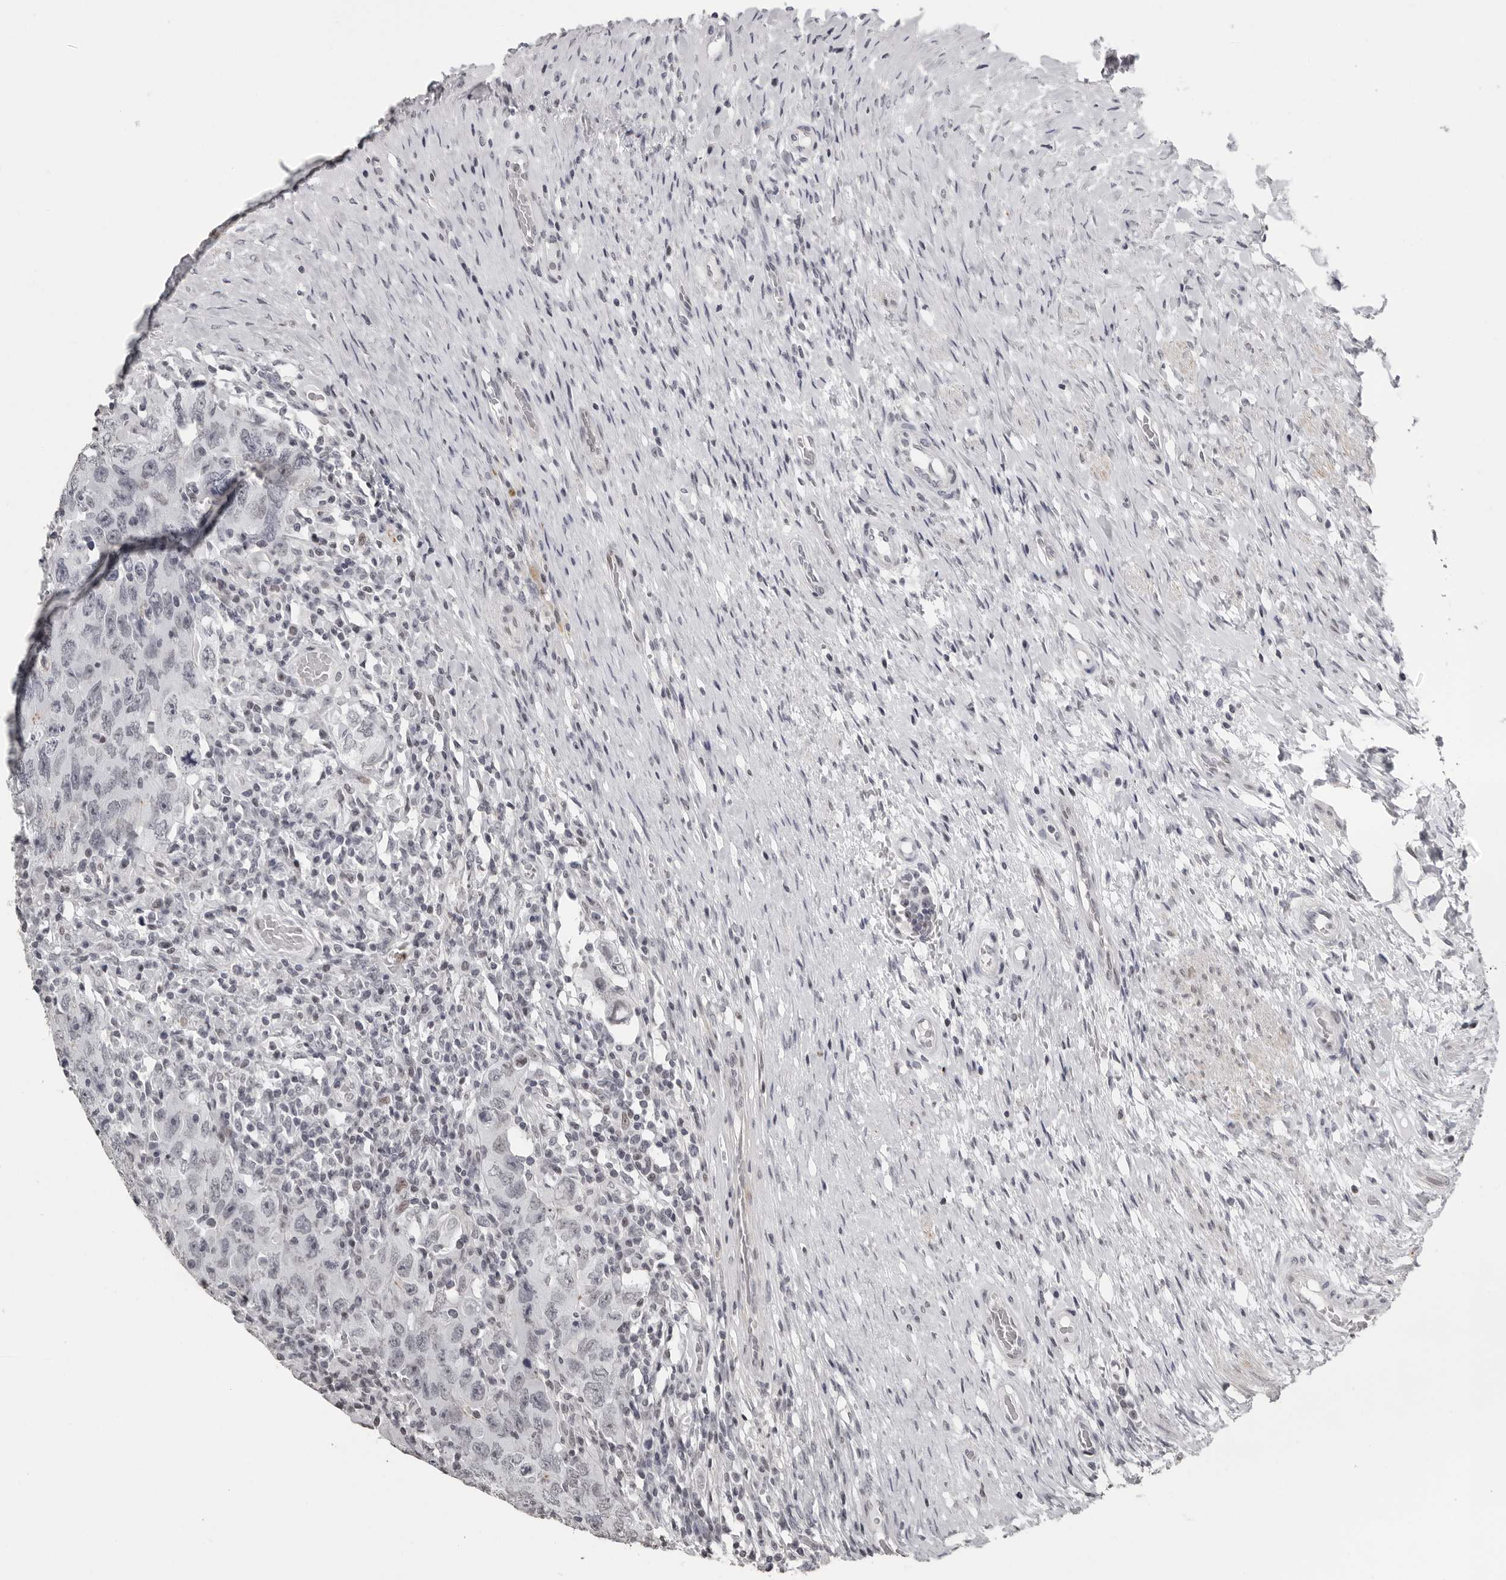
{"staining": {"intensity": "negative", "quantity": "none", "location": "none"}, "tissue": "testis cancer", "cell_type": "Tumor cells", "image_type": "cancer", "snomed": [{"axis": "morphology", "description": "Carcinoma, Embryonal, NOS"}, {"axis": "topography", "description": "Testis"}], "caption": "Immunohistochemistry (IHC) image of testis embryonal carcinoma stained for a protein (brown), which displays no positivity in tumor cells.", "gene": "ORC1", "patient": {"sex": "male", "age": 26}}